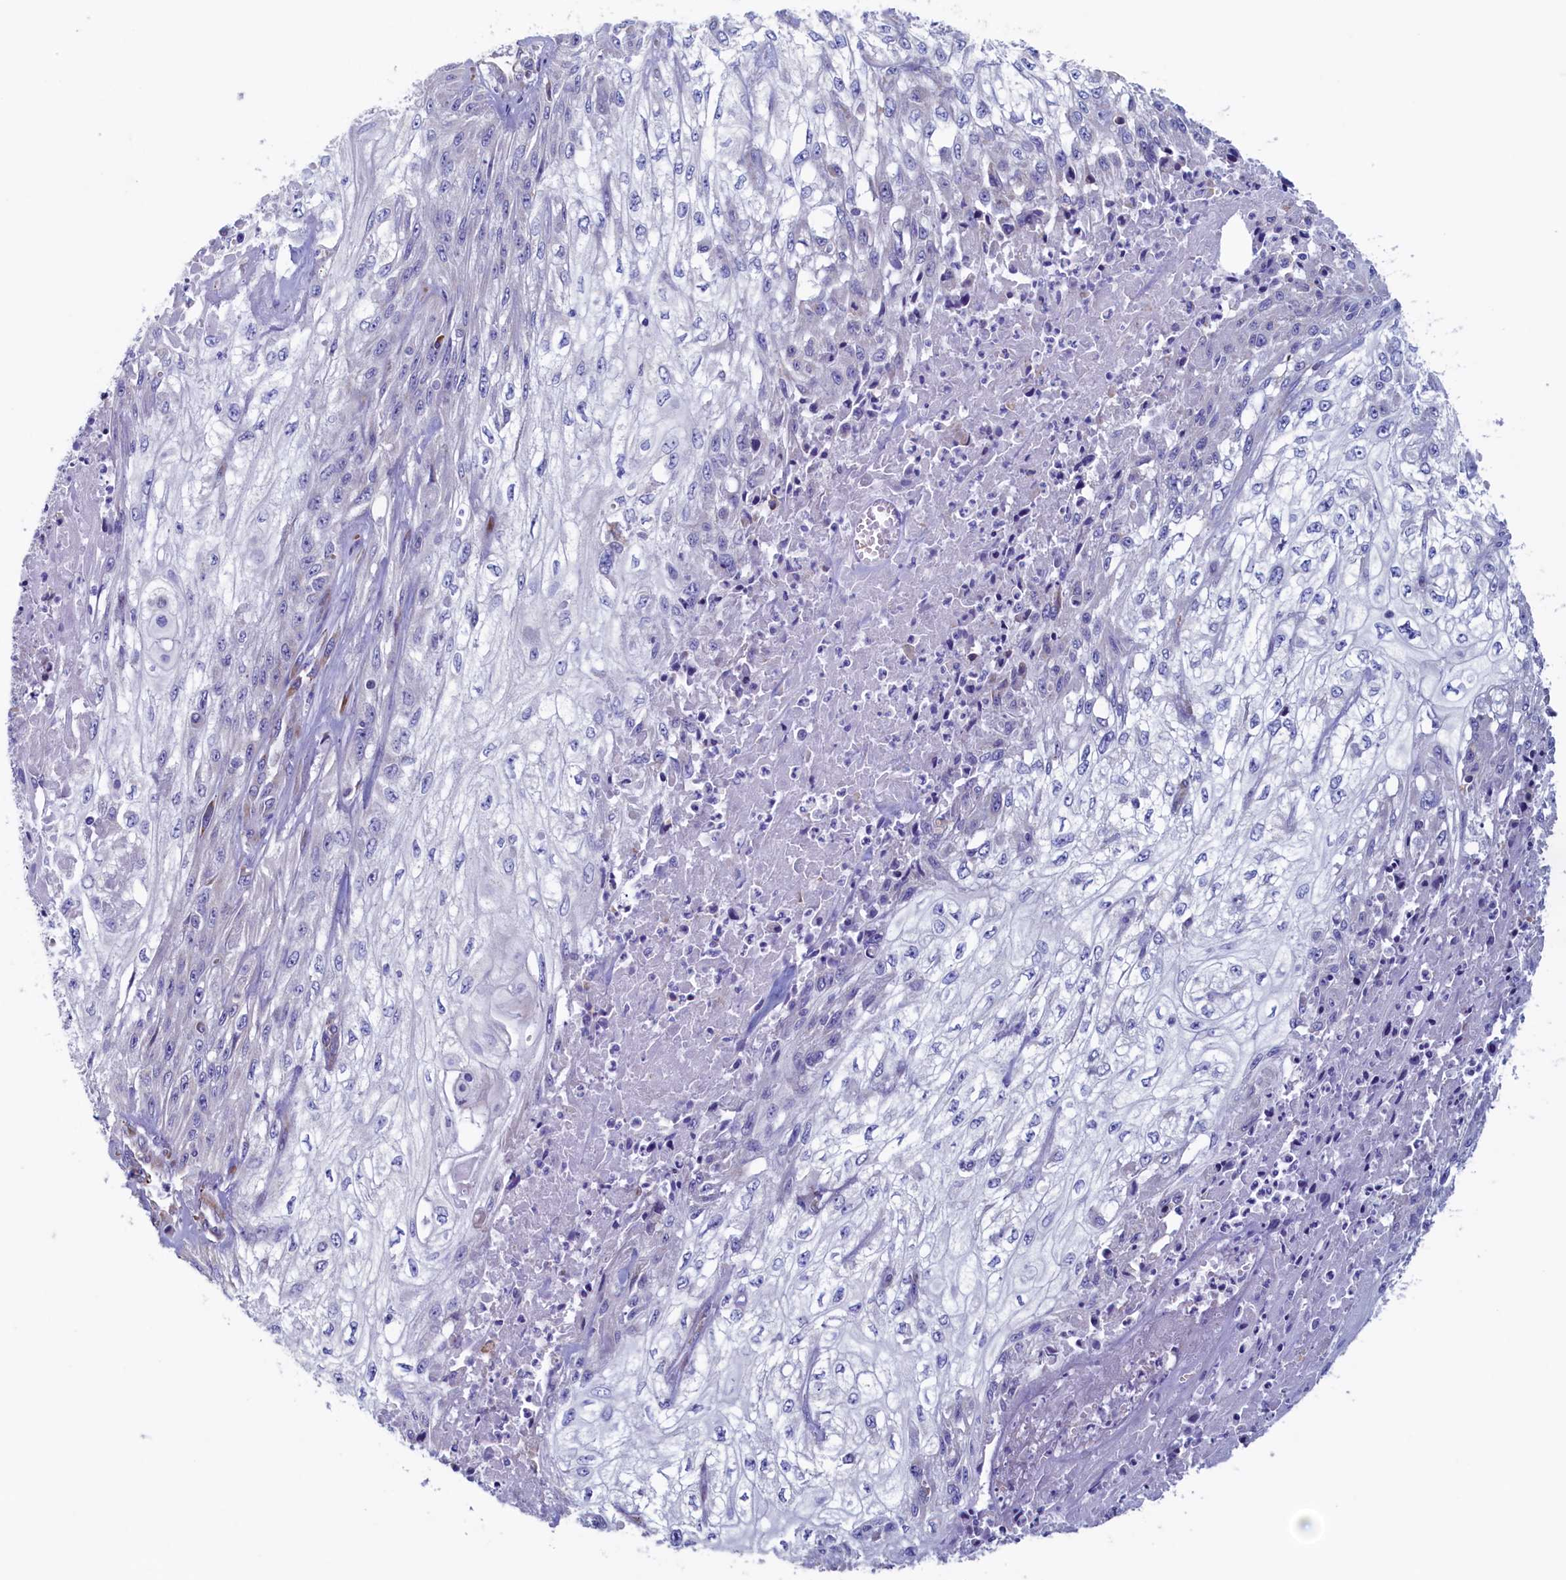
{"staining": {"intensity": "negative", "quantity": "none", "location": "none"}, "tissue": "skin cancer", "cell_type": "Tumor cells", "image_type": "cancer", "snomed": [{"axis": "morphology", "description": "Squamous cell carcinoma, NOS"}, {"axis": "morphology", "description": "Squamous cell carcinoma, metastatic, NOS"}, {"axis": "topography", "description": "Skin"}, {"axis": "topography", "description": "Lymph node"}], "caption": "Immunohistochemistry (IHC) micrograph of skin cancer stained for a protein (brown), which shows no staining in tumor cells.", "gene": "CBLIF", "patient": {"sex": "male", "age": 75}}